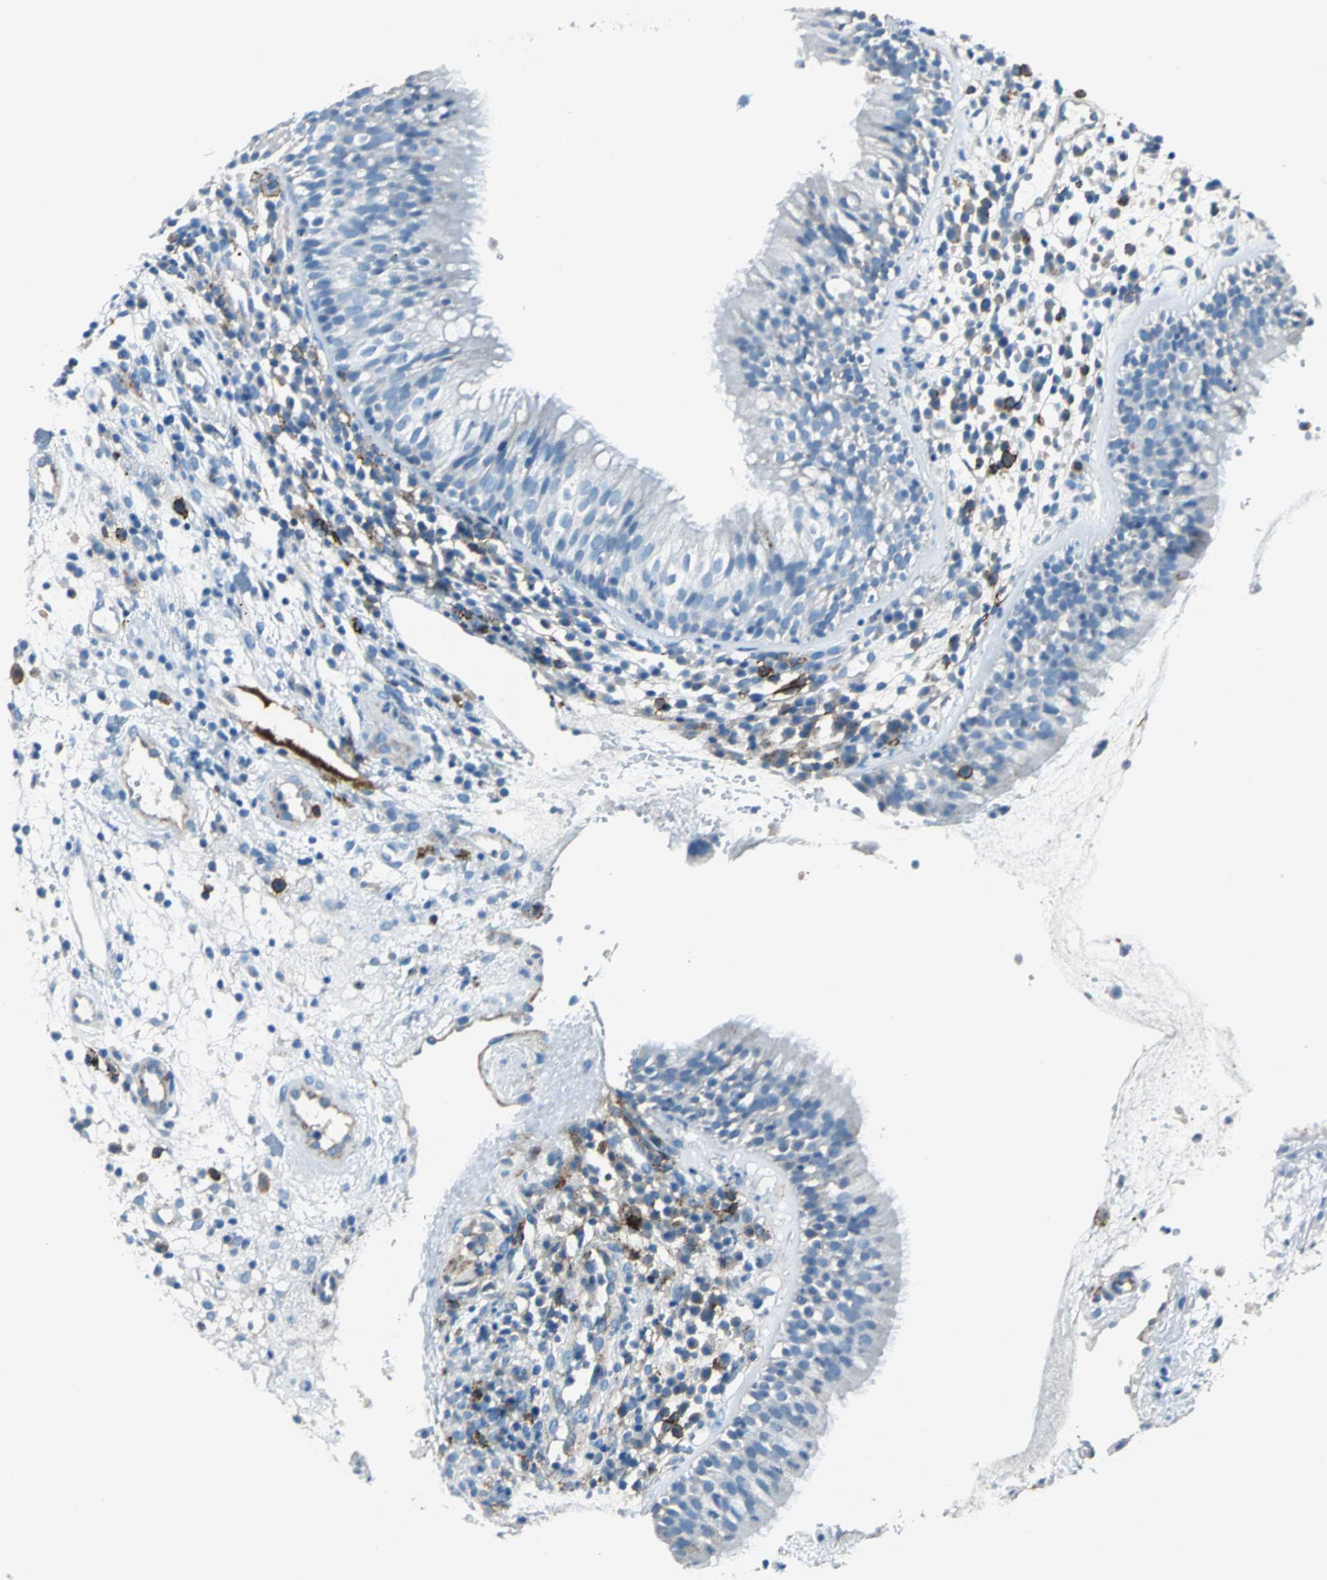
{"staining": {"intensity": "negative", "quantity": "none", "location": "none"}, "tissue": "nasopharynx", "cell_type": "Respiratory epithelial cells", "image_type": "normal", "snomed": [{"axis": "morphology", "description": "Normal tissue, NOS"}, {"axis": "morphology", "description": "Inflammation, NOS"}, {"axis": "morphology", "description": "Malignant melanoma, Metastatic site"}, {"axis": "topography", "description": "Nasopharynx"}], "caption": "This is a image of immunohistochemistry (IHC) staining of normal nasopharynx, which shows no staining in respiratory epithelial cells.", "gene": "RPS13", "patient": {"sex": "female", "age": 55}}